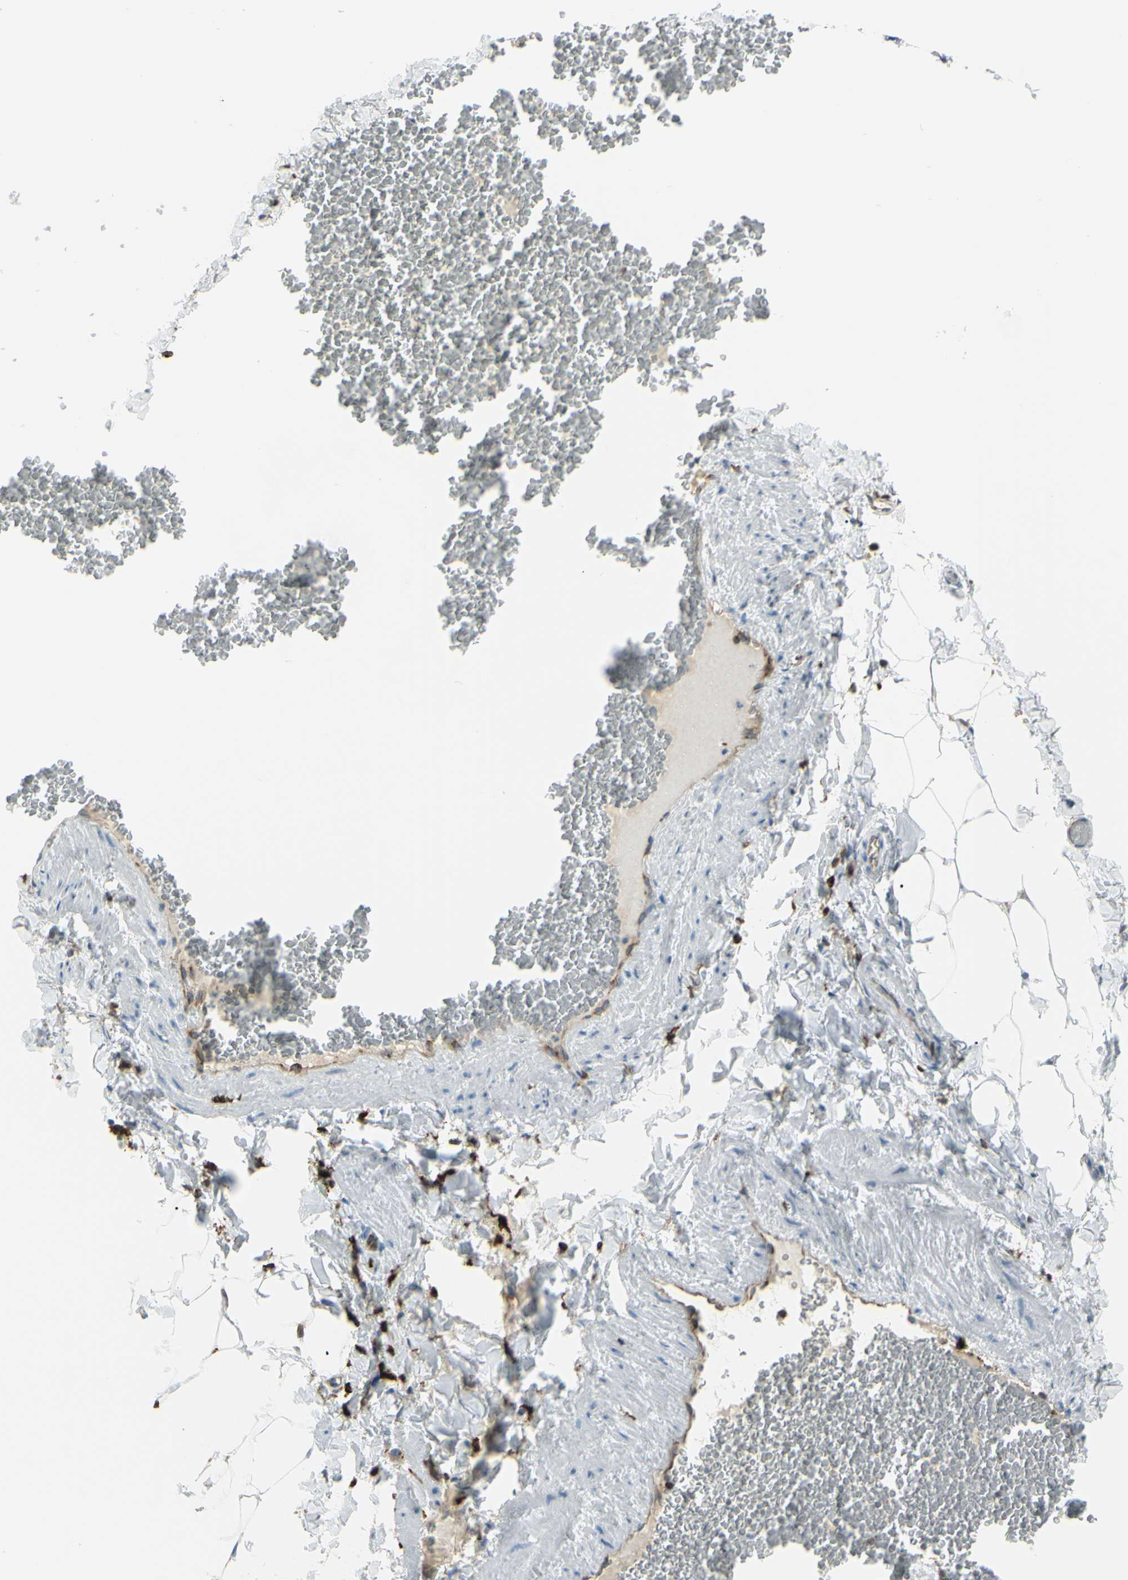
{"staining": {"intensity": "negative", "quantity": "none", "location": "none"}, "tissue": "adipose tissue", "cell_type": "Adipocytes", "image_type": "normal", "snomed": [{"axis": "morphology", "description": "Normal tissue, NOS"}, {"axis": "topography", "description": "Vascular tissue"}], "caption": "Adipocytes are negative for protein expression in unremarkable human adipose tissue. (Stains: DAB immunohistochemistry with hematoxylin counter stain, Microscopy: brightfield microscopy at high magnification).", "gene": "CD74", "patient": {"sex": "male", "age": 41}}